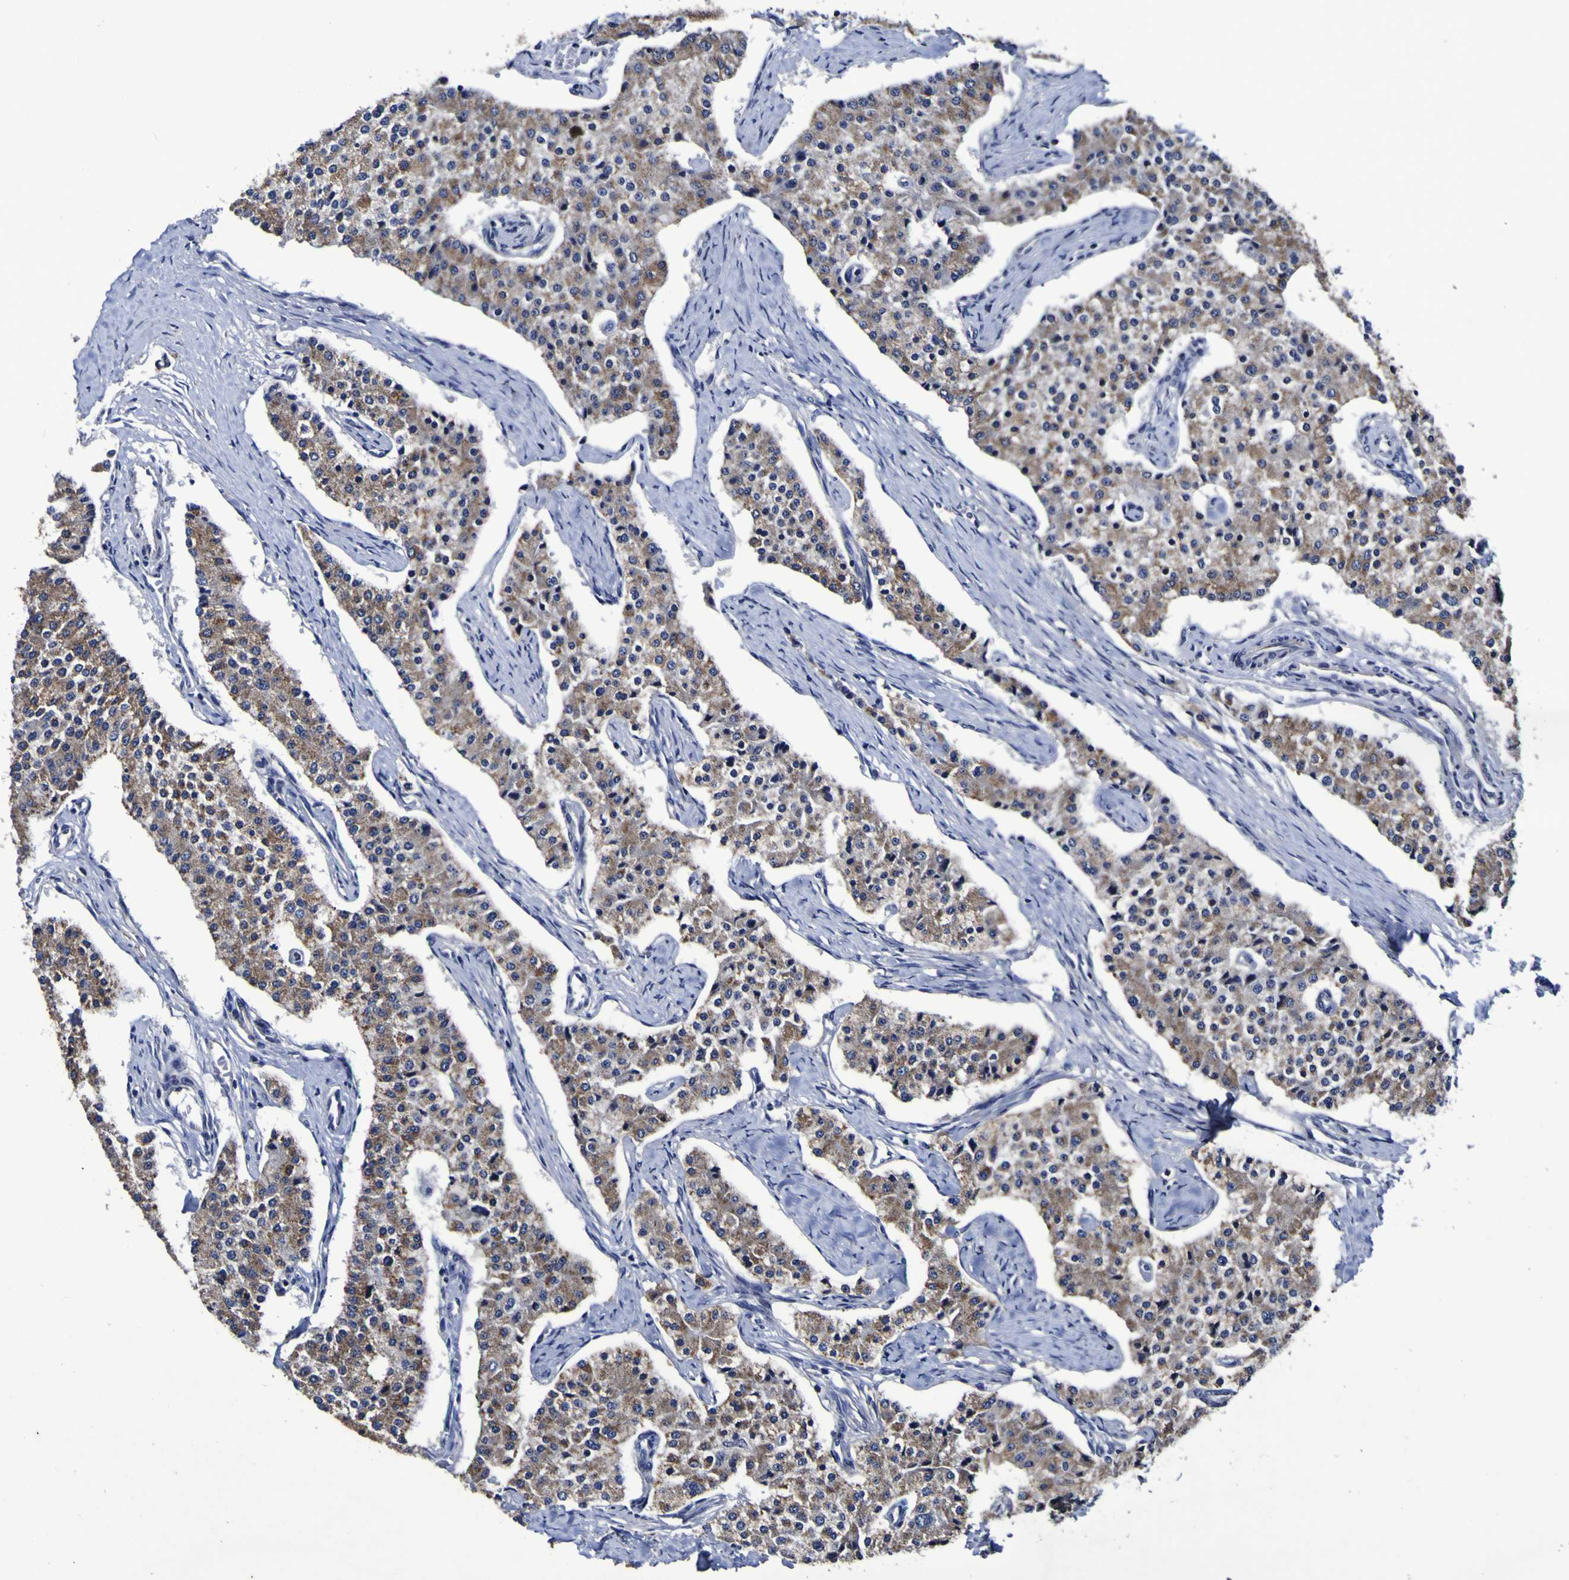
{"staining": {"intensity": "moderate", "quantity": ">75%", "location": "cytoplasmic/membranous"}, "tissue": "carcinoid", "cell_type": "Tumor cells", "image_type": "cancer", "snomed": [{"axis": "morphology", "description": "Carcinoid, malignant, NOS"}, {"axis": "topography", "description": "Colon"}], "caption": "Tumor cells show medium levels of moderate cytoplasmic/membranous staining in about >75% of cells in malignant carcinoid.", "gene": "P3H1", "patient": {"sex": "female", "age": 52}}